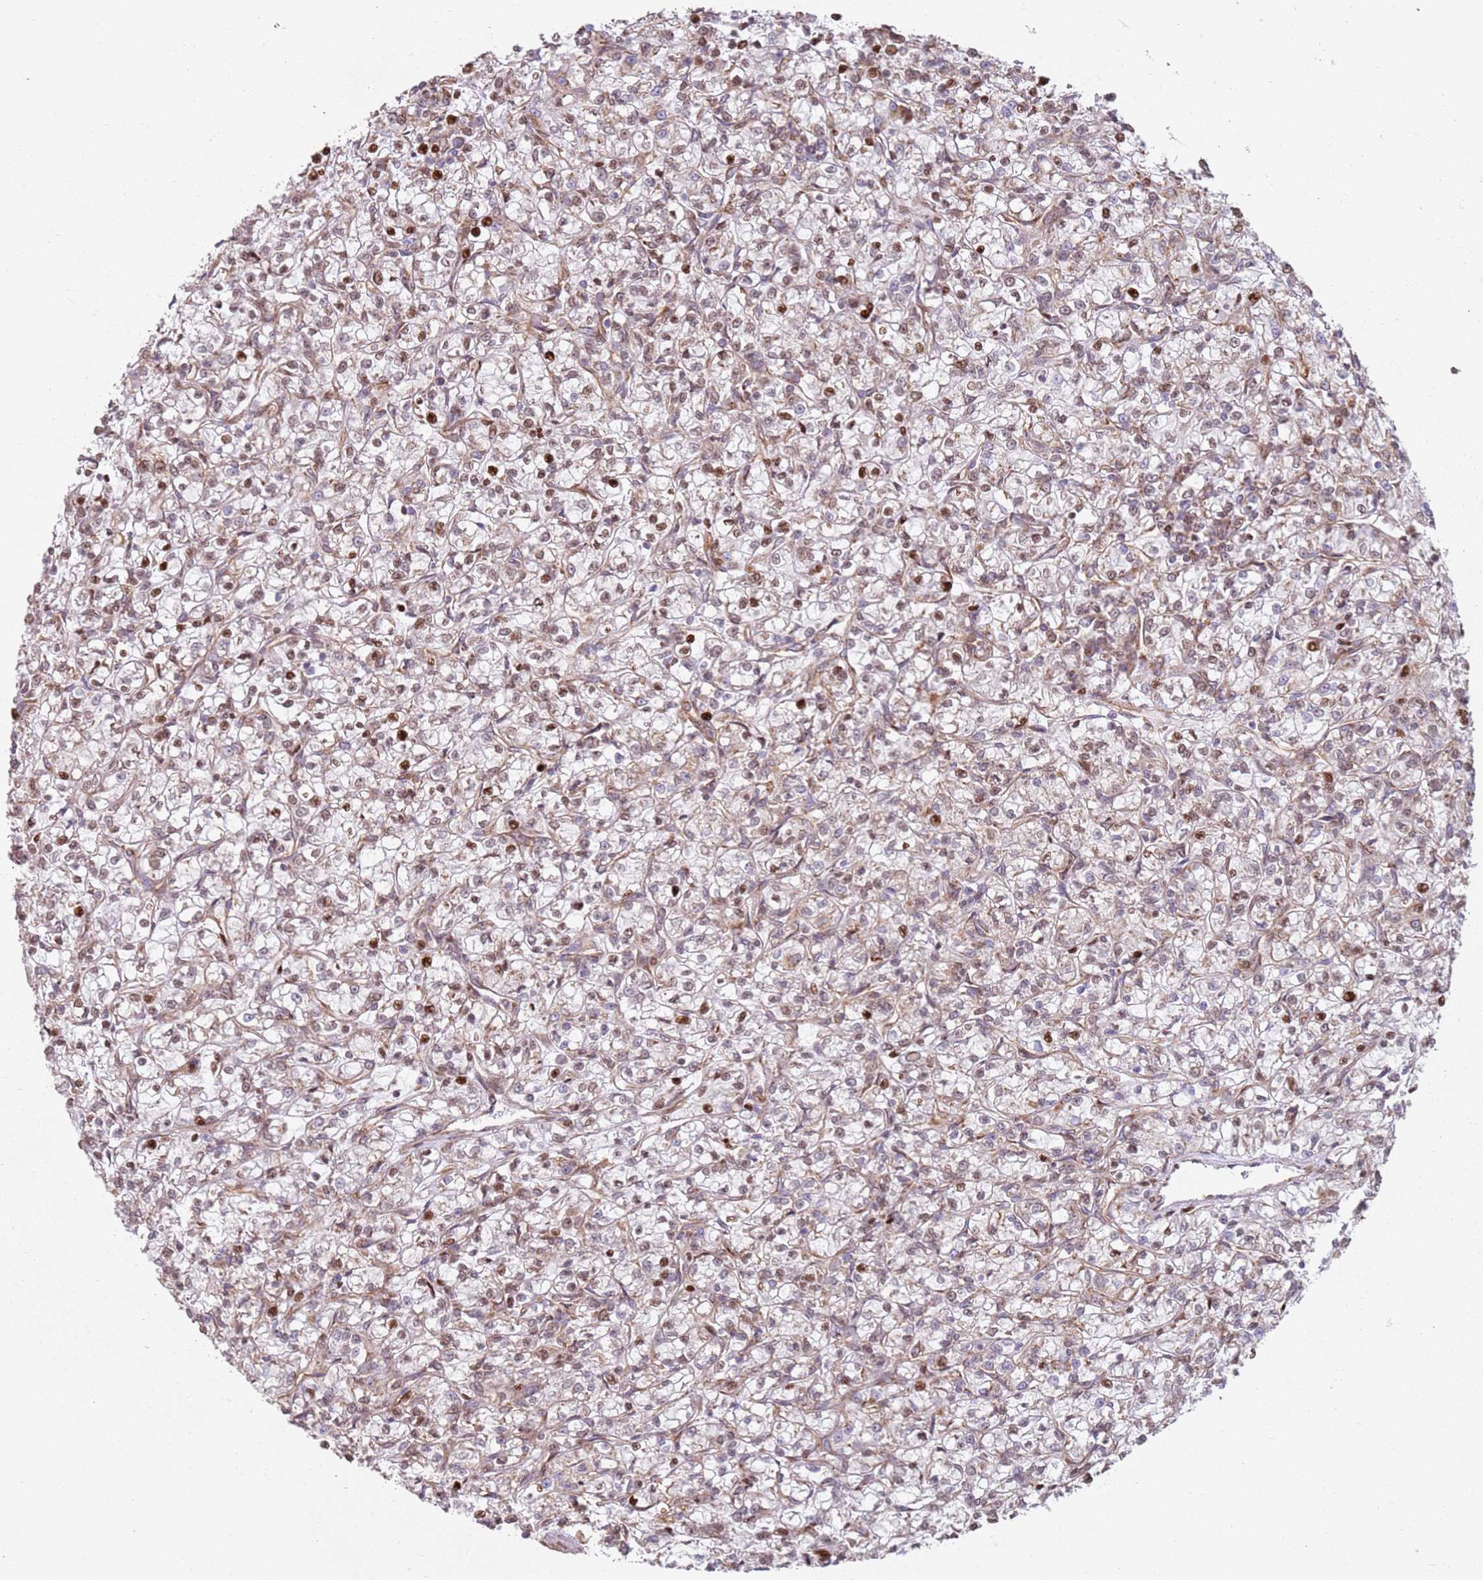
{"staining": {"intensity": "strong", "quantity": "<25%", "location": "nuclear"}, "tissue": "renal cancer", "cell_type": "Tumor cells", "image_type": "cancer", "snomed": [{"axis": "morphology", "description": "Adenocarcinoma, NOS"}, {"axis": "topography", "description": "Kidney"}], "caption": "Immunohistochemistry (IHC) photomicrograph of neoplastic tissue: renal cancer (adenocarcinoma) stained using immunohistochemistry (IHC) shows medium levels of strong protein expression localized specifically in the nuclear of tumor cells, appearing as a nuclear brown color.", "gene": "HNRNPLL", "patient": {"sex": "female", "age": 59}}